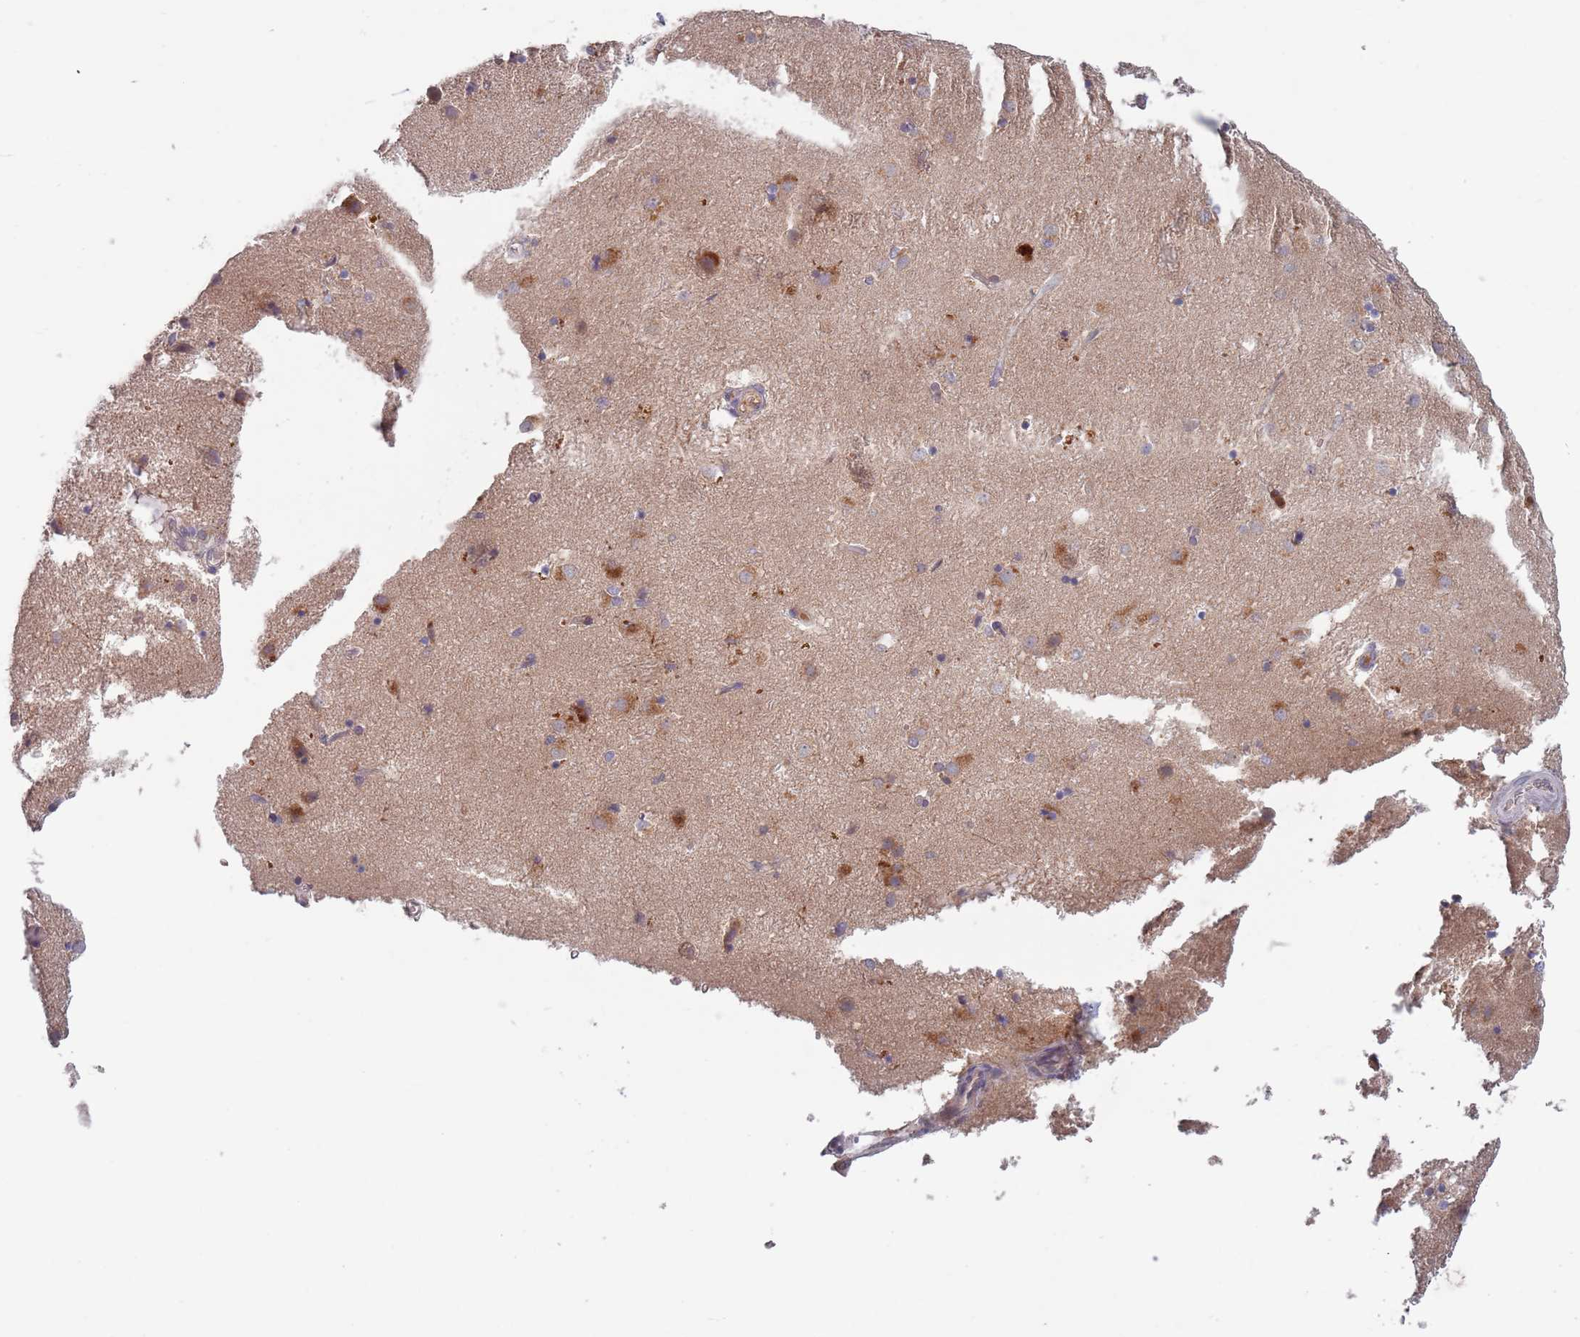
{"staining": {"intensity": "negative", "quantity": "none", "location": "none"}, "tissue": "caudate", "cell_type": "Glial cells", "image_type": "normal", "snomed": [{"axis": "morphology", "description": "Normal tissue, NOS"}, {"axis": "topography", "description": "Lateral ventricle wall"}], "caption": "The immunohistochemistry (IHC) histopathology image has no significant positivity in glial cells of caudate. (Immunohistochemistry, brightfield microscopy, high magnification).", "gene": "TYW1B", "patient": {"sex": "male", "age": 70}}